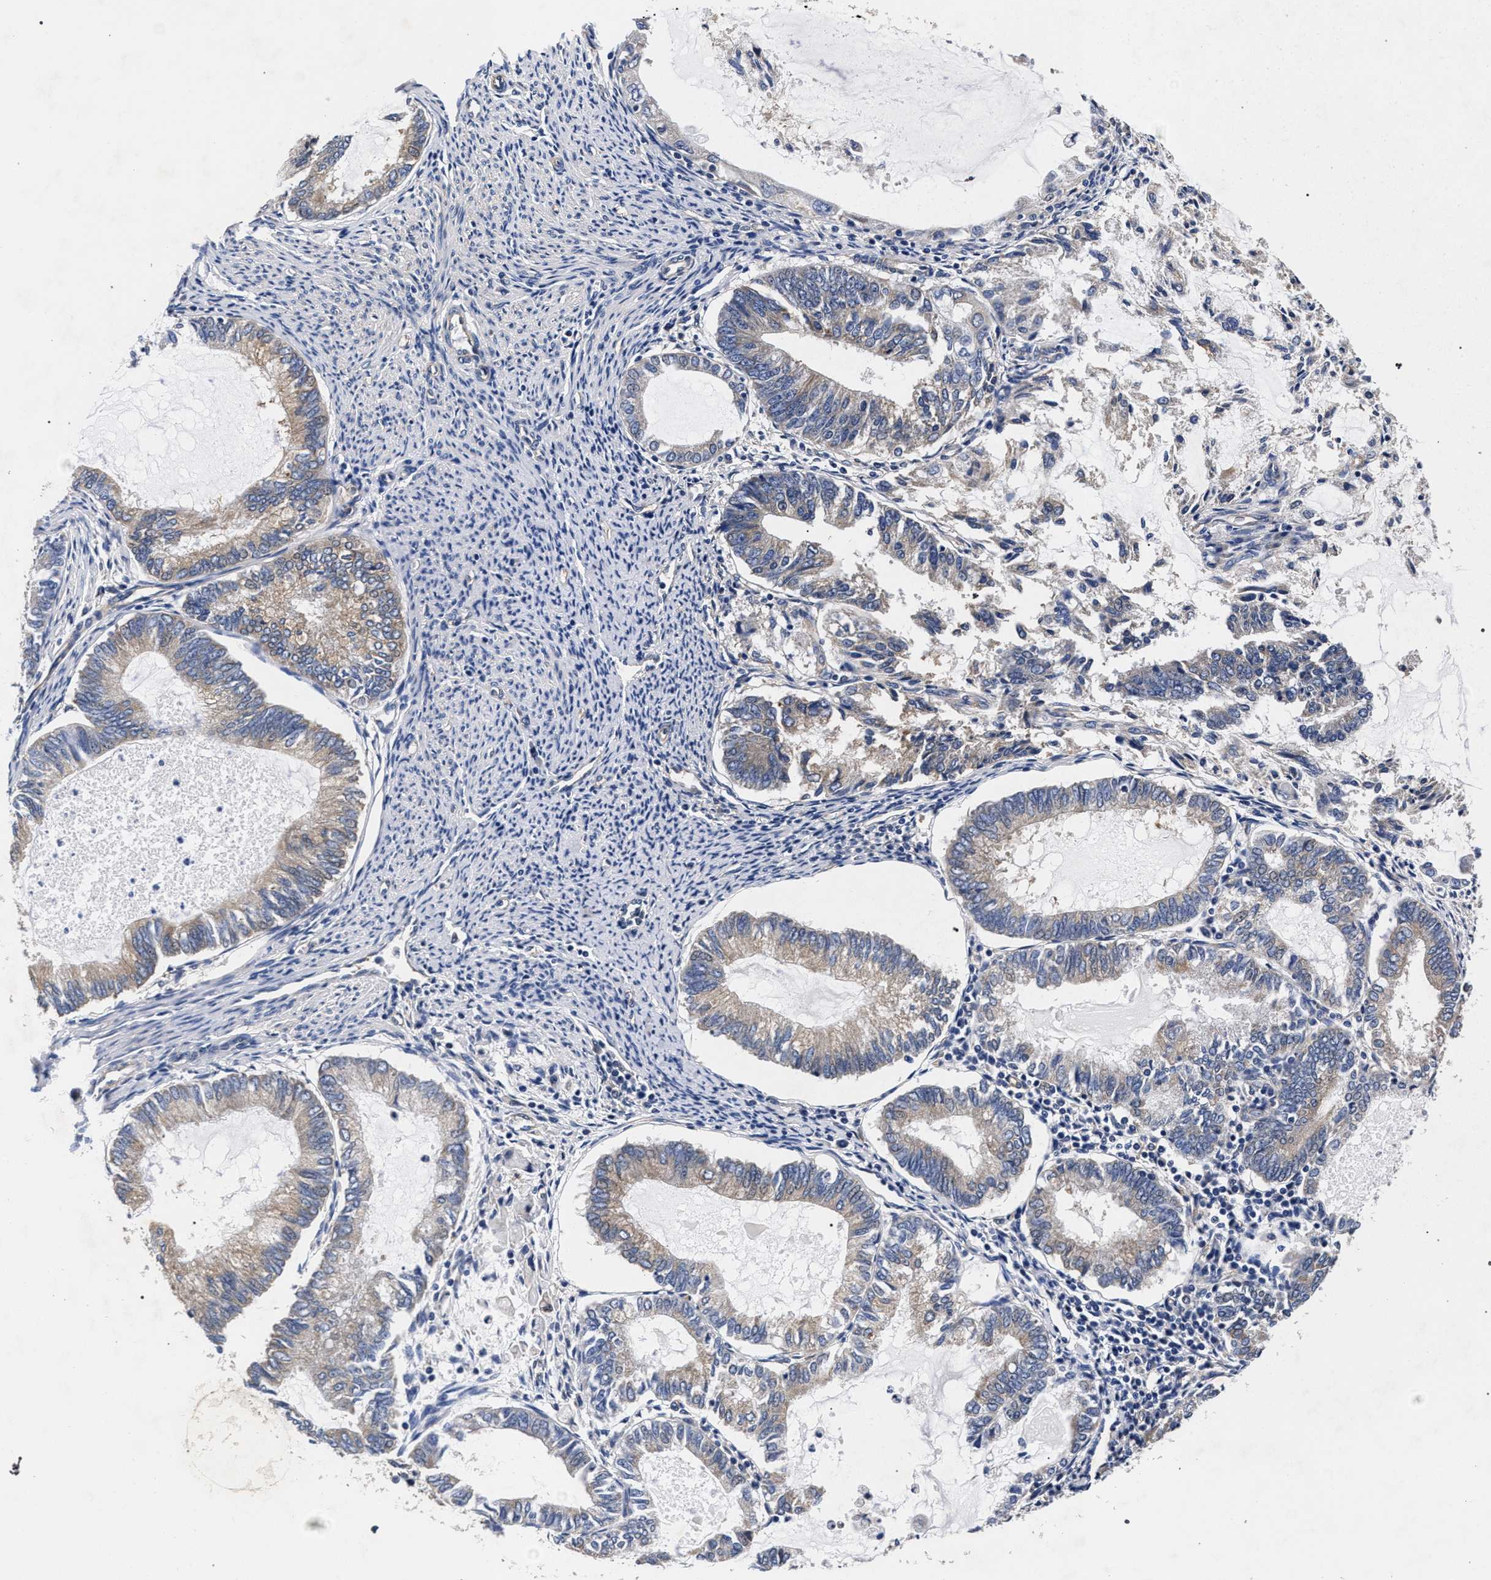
{"staining": {"intensity": "weak", "quantity": "<25%", "location": "cytoplasmic/membranous"}, "tissue": "endometrial cancer", "cell_type": "Tumor cells", "image_type": "cancer", "snomed": [{"axis": "morphology", "description": "Adenocarcinoma, NOS"}, {"axis": "topography", "description": "Endometrium"}], "caption": "This is a image of IHC staining of endometrial cancer, which shows no staining in tumor cells.", "gene": "CFAP95", "patient": {"sex": "female", "age": 86}}